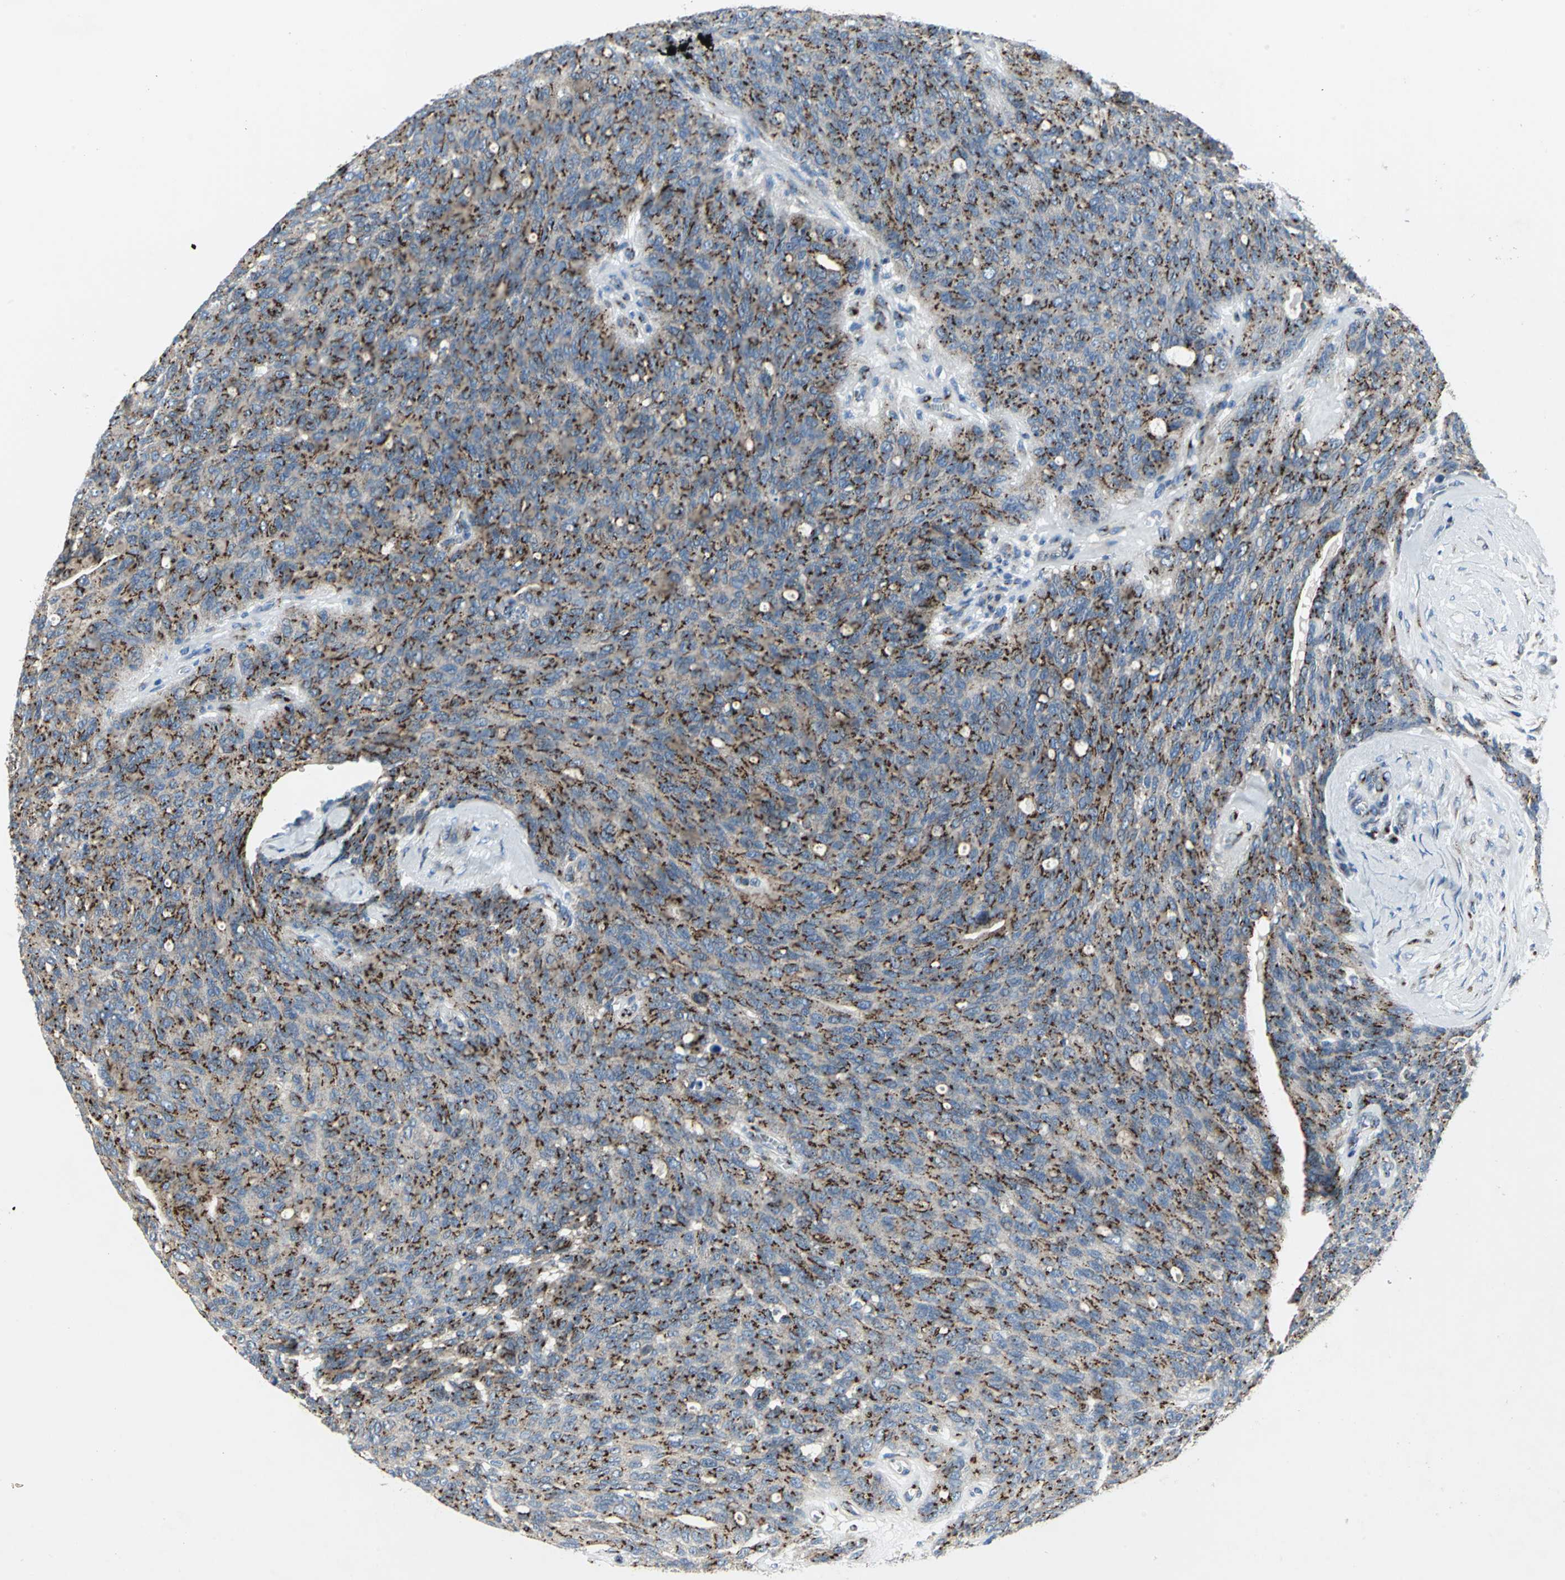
{"staining": {"intensity": "strong", "quantity": ">75%", "location": "cytoplasmic/membranous"}, "tissue": "ovarian cancer", "cell_type": "Tumor cells", "image_type": "cancer", "snomed": [{"axis": "morphology", "description": "Carcinoma, endometroid"}, {"axis": "topography", "description": "Ovary"}], "caption": "Endometroid carcinoma (ovarian) was stained to show a protein in brown. There is high levels of strong cytoplasmic/membranous positivity in approximately >75% of tumor cells.", "gene": "GPR3", "patient": {"sex": "female", "age": 60}}